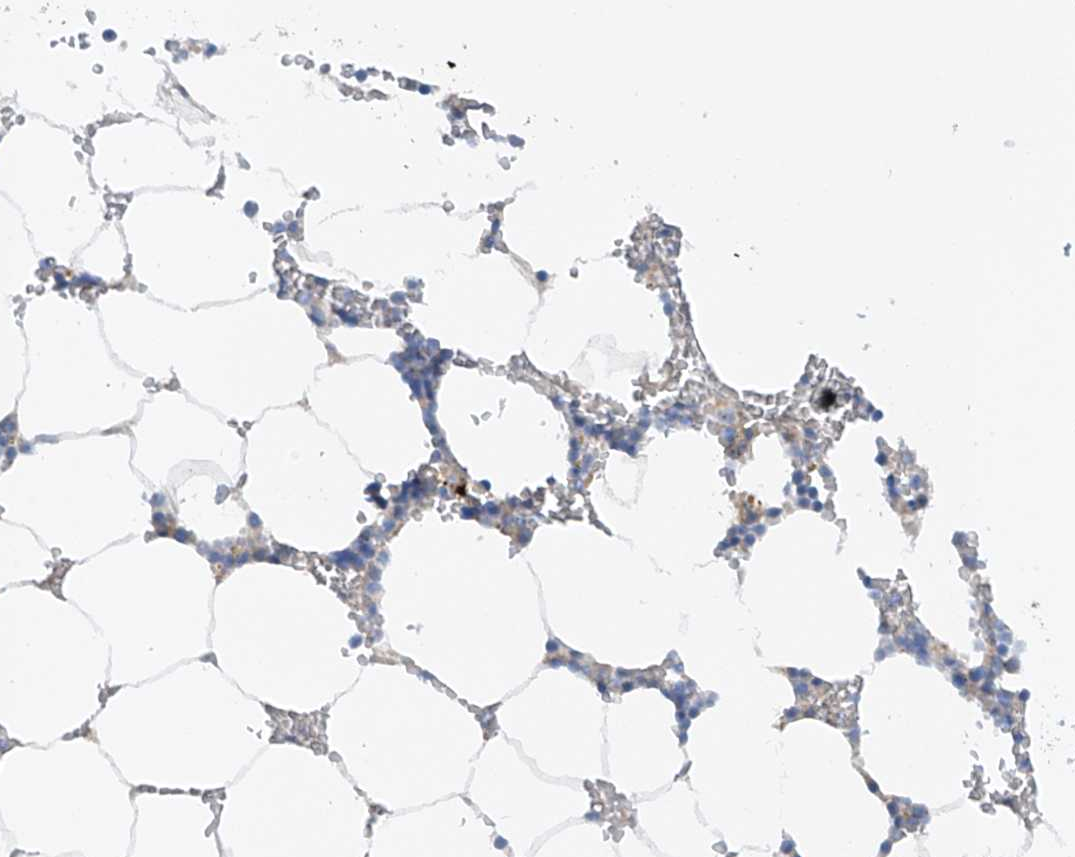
{"staining": {"intensity": "negative", "quantity": "none", "location": "none"}, "tissue": "bone marrow", "cell_type": "Hematopoietic cells", "image_type": "normal", "snomed": [{"axis": "morphology", "description": "Normal tissue, NOS"}, {"axis": "topography", "description": "Bone marrow"}], "caption": "This is an immunohistochemistry histopathology image of benign human bone marrow. There is no positivity in hematopoietic cells.", "gene": "CEP85L", "patient": {"sex": "male", "age": 70}}